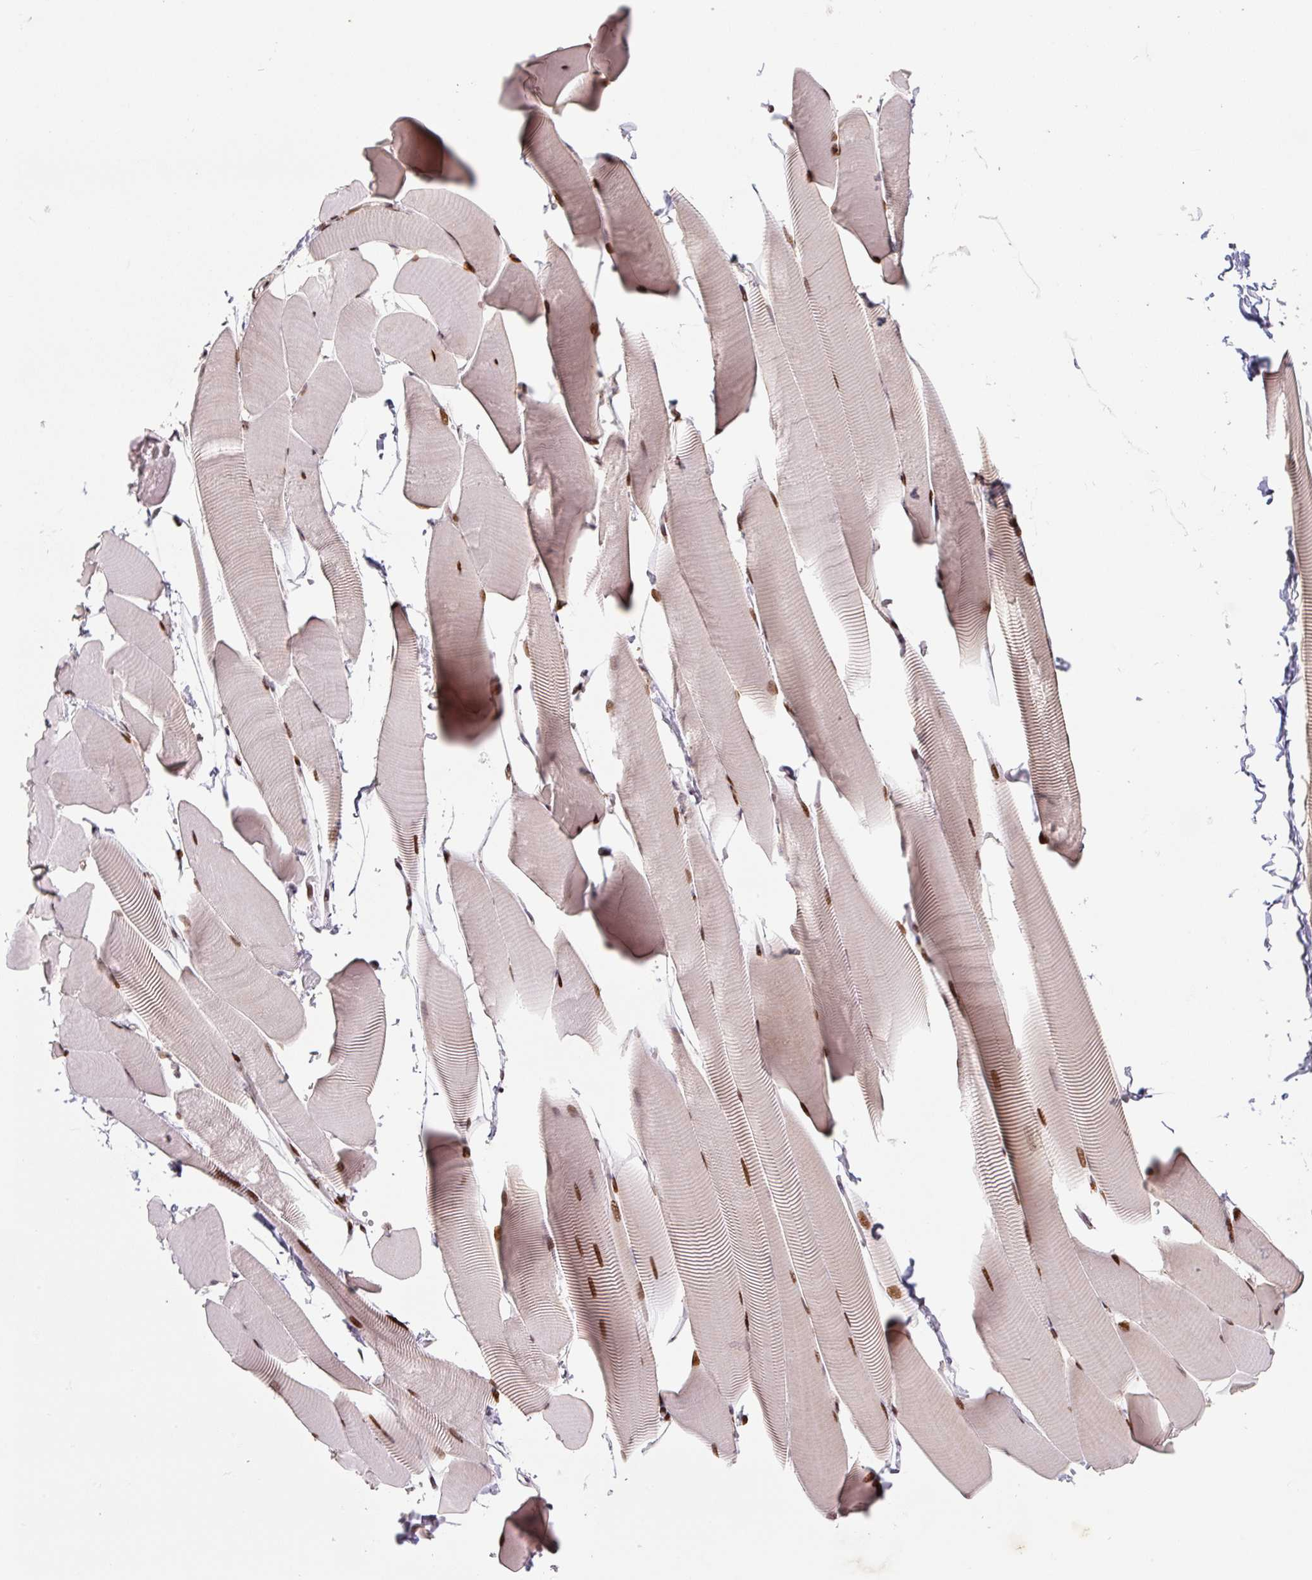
{"staining": {"intensity": "strong", "quantity": ">75%", "location": "cytoplasmic/membranous,nuclear"}, "tissue": "skeletal muscle", "cell_type": "Myocytes", "image_type": "normal", "snomed": [{"axis": "morphology", "description": "Normal tissue, NOS"}, {"axis": "topography", "description": "Skeletal muscle"}], "caption": "Immunohistochemistry staining of unremarkable skeletal muscle, which demonstrates high levels of strong cytoplasmic/membranous,nuclear staining in about >75% of myocytes indicating strong cytoplasmic/membranous,nuclear protein positivity. The staining was performed using DAB (3,3'-diaminobenzidine) (brown) for protein detection and nuclei were counterstained in hematoxylin (blue).", "gene": "PYDC2", "patient": {"sex": "male", "age": 25}}